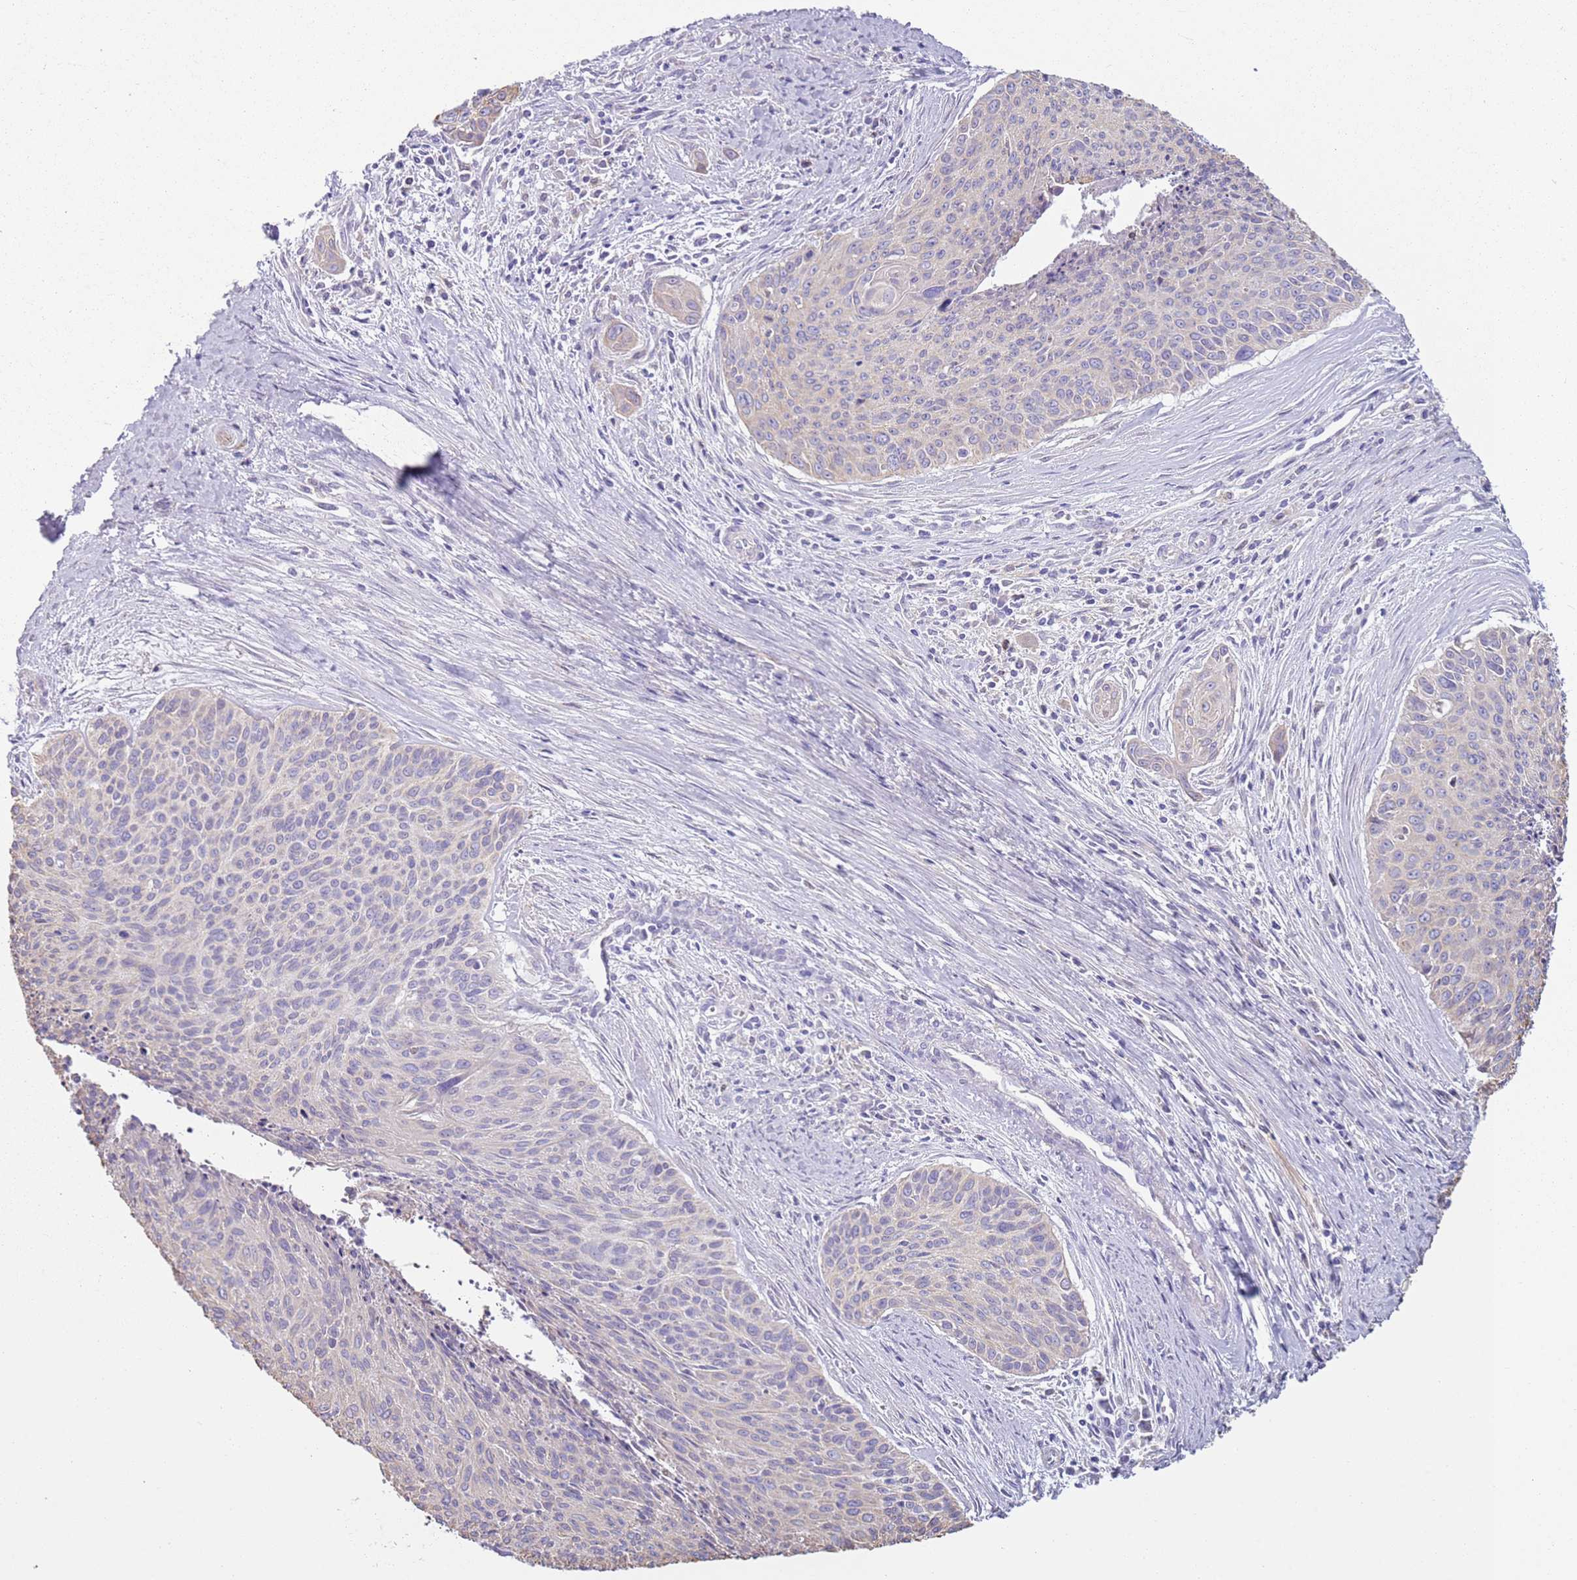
{"staining": {"intensity": "negative", "quantity": "none", "location": "none"}, "tissue": "cervical cancer", "cell_type": "Tumor cells", "image_type": "cancer", "snomed": [{"axis": "morphology", "description": "Squamous cell carcinoma, NOS"}, {"axis": "topography", "description": "Cervix"}], "caption": "Cervical cancer (squamous cell carcinoma) was stained to show a protein in brown. There is no significant positivity in tumor cells.", "gene": "OAF", "patient": {"sex": "female", "age": 55}}